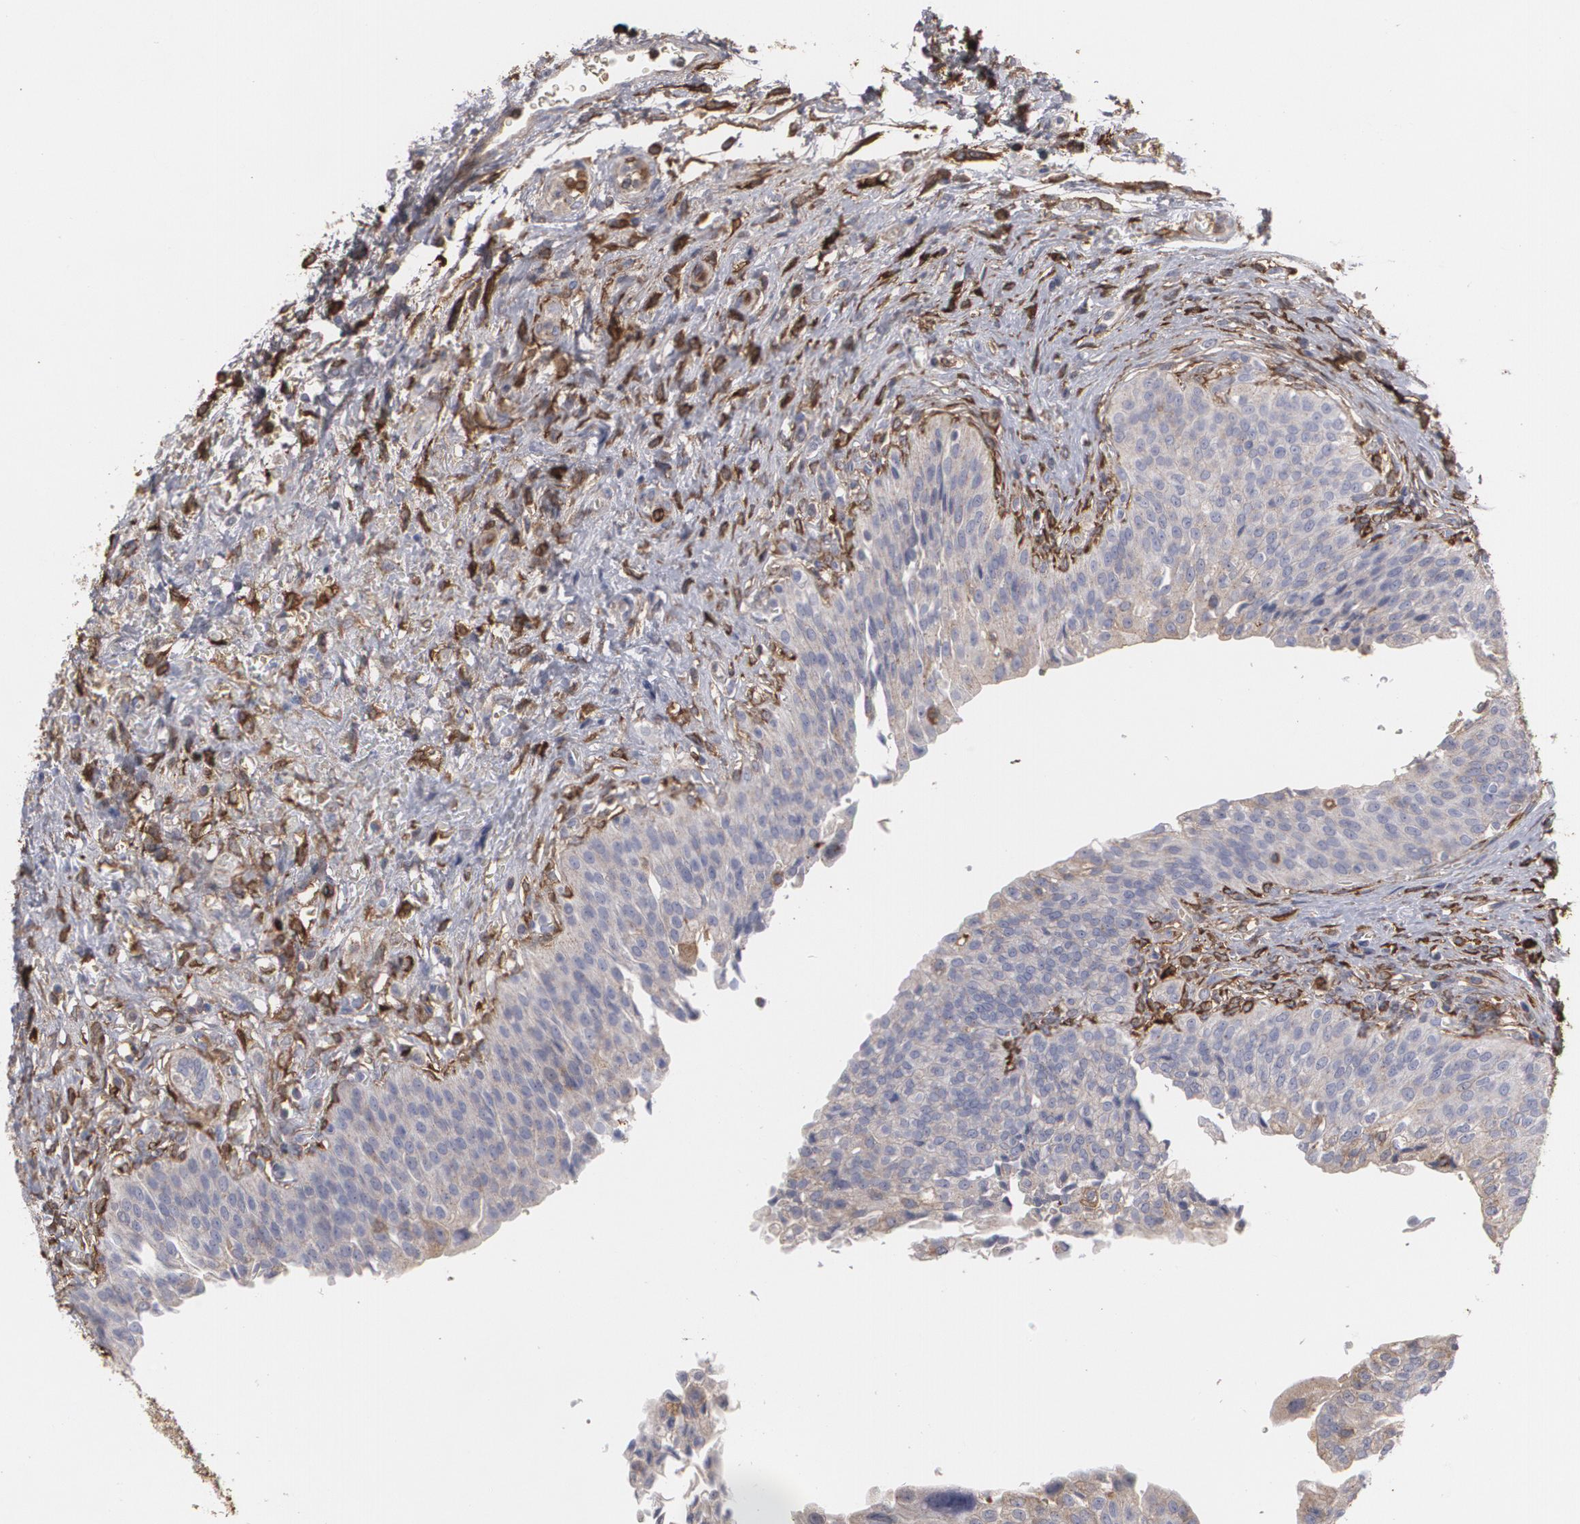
{"staining": {"intensity": "weak", "quantity": "25%-75%", "location": "cytoplasmic/membranous"}, "tissue": "urinary bladder", "cell_type": "Urothelial cells", "image_type": "normal", "snomed": [{"axis": "morphology", "description": "Normal tissue, NOS"}, {"axis": "topography", "description": "Smooth muscle"}, {"axis": "topography", "description": "Urinary bladder"}], "caption": "Urinary bladder stained with a brown dye demonstrates weak cytoplasmic/membranous positive expression in approximately 25%-75% of urothelial cells.", "gene": "ODC1", "patient": {"sex": "male", "age": 35}}